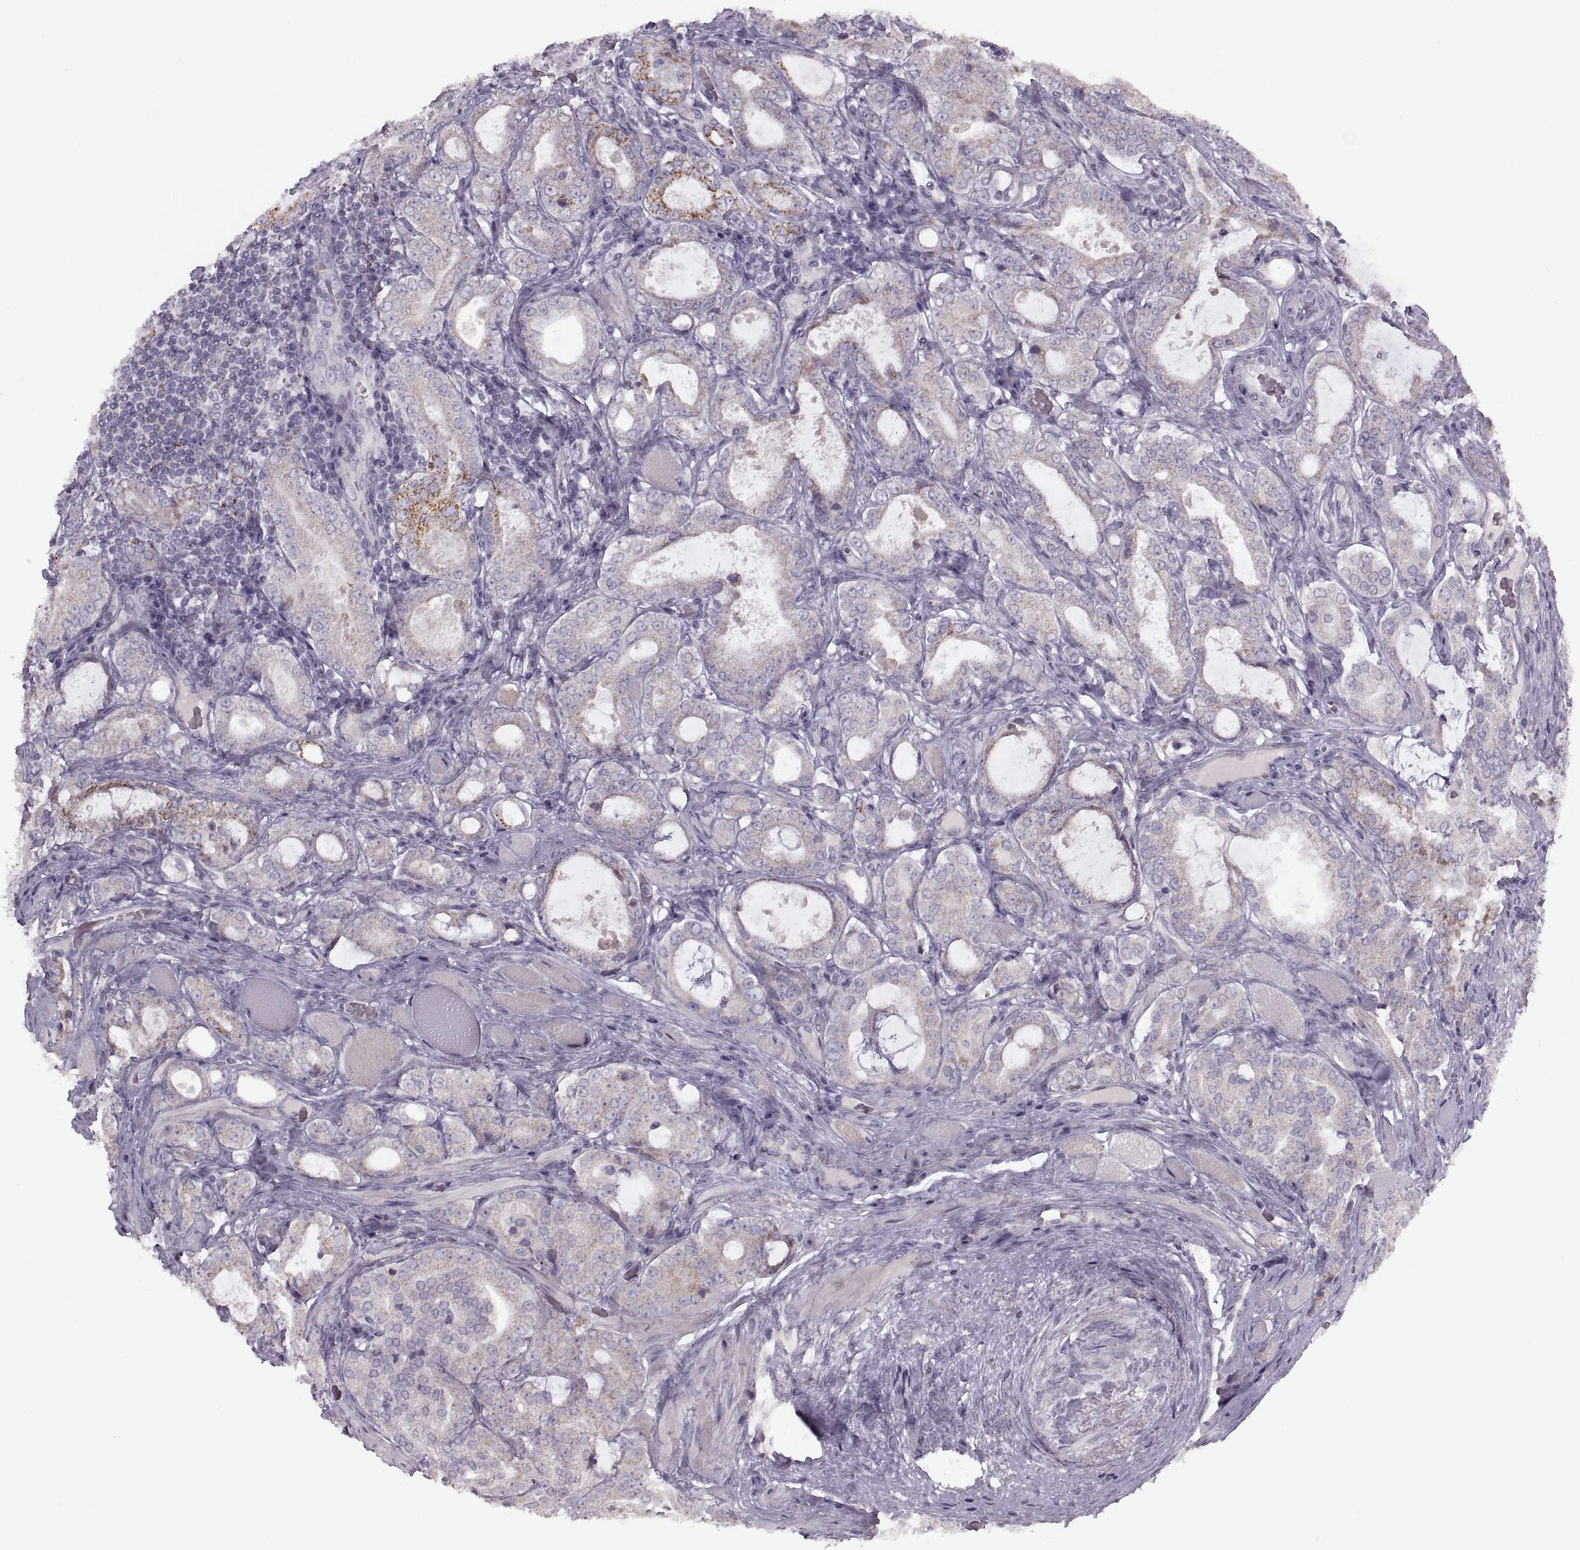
{"staining": {"intensity": "moderate", "quantity": "25%-75%", "location": "cytoplasmic/membranous"}, "tissue": "prostate cancer", "cell_type": "Tumor cells", "image_type": "cancer", "snomed": [{"axis": "morphology", "description": "Adenocarcinoma, NOS"}, {"axis": "topography", "description": "Prostate"}], "caption": "IHC (DAB (3,3'-diaminobenzidine)) staining of prostate cancer (adenocarcinoma) shows moderate cytoplasmic/membranous protein staining in about 25%-75% of tumor cells. The staining was performed using DAB (3,3'-diaminobenzidine), with brown indicating positive protein expression. Nuclei are stained blue with hematoxylin.", "gene": "PIERCE1", "patient": {"sex": "male", "age": 64}}